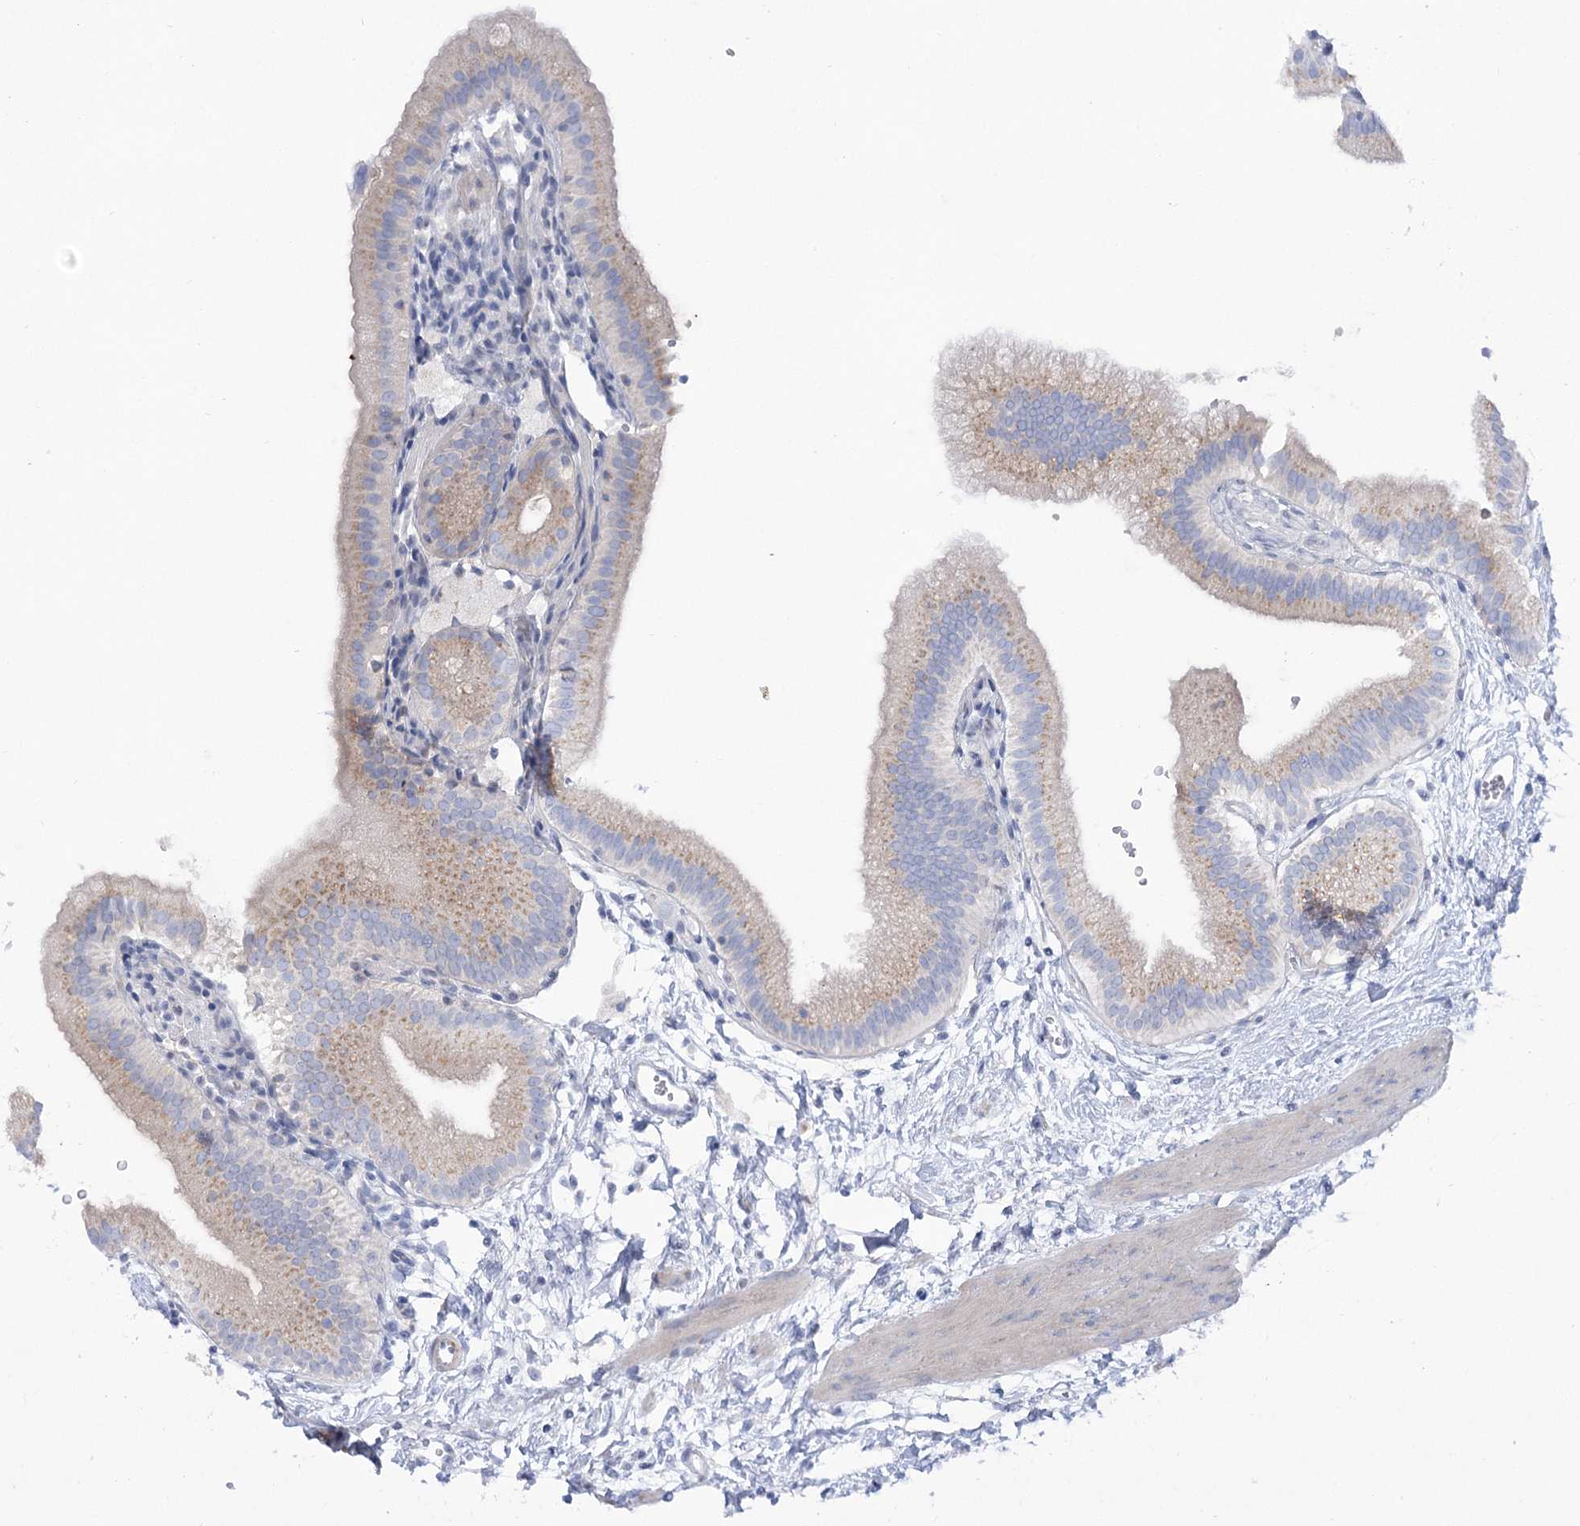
{"staining": {"intensity": "weak", "quantity": ">75%", "location": "cytoplasmic/membranous"}, "tissue": "gallbladder", "cell_type": "Glandular cells", "image_type": "normal", "snomed": [{"axis": "morphology", "description": "Normal tissue, NOS"}, {"axis": "topography", "description": "Gallbladder"}], "caption": "Immunohistochemistry (IHC) histopathology image of unremarkable gallbladder: human gallbladder stained using immunohistochemistry exhibits low levels of weak protein expression localized specifically in the cytoplasmic/membranous of glandular cells, appearing as a cytoplasmic/membranous brown color.", "gene": "GBF1", "patient": {"sex": "male", "age": 55}}